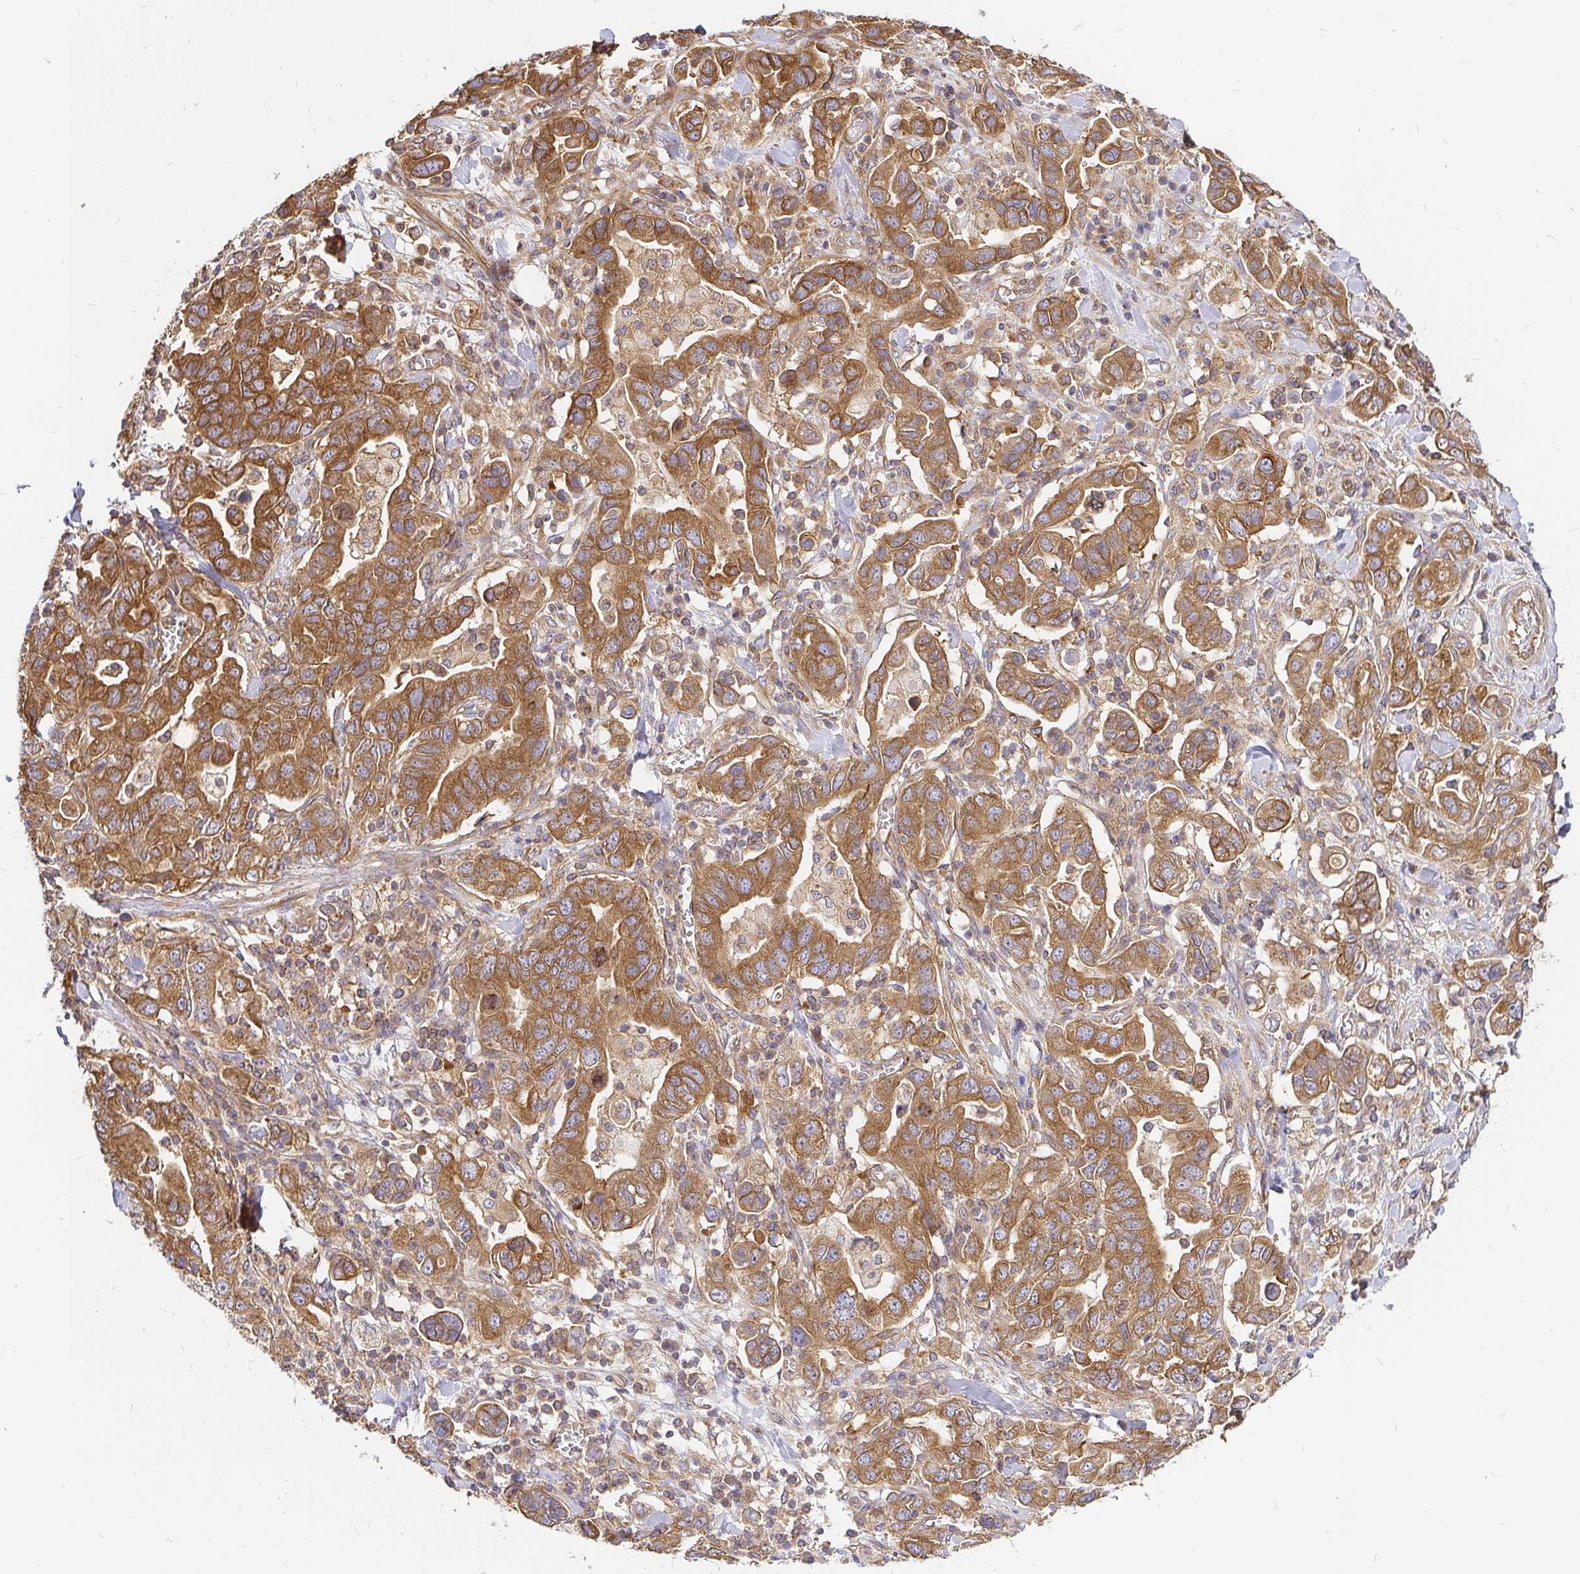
{"staining": {"intensity": "moderate", "quantity": ">75%", "location": "cytoplasmic/membranous"}, "tissue": "stomach cancer", "cell_type": "Tumor cells", "image_type": "cancer", "snomed": [{"axis": "morphology", "description": "Adenocarcinoma, NOS"}, {"axis": "topography", "description": "Stomach, upper"}, {"axis": "topography", "description": "Stomach"}], "caption": "Immunohistochemistry (DAB (3,3'-diaminobenzidine)) staining of adenocarcinoma (stomach) shows moderate cytoplasmic/membranous protein expression in approximately >75% of tumor cells.", "gene": "KIF5B", "patient": {"sex": "male", "age": 62}}